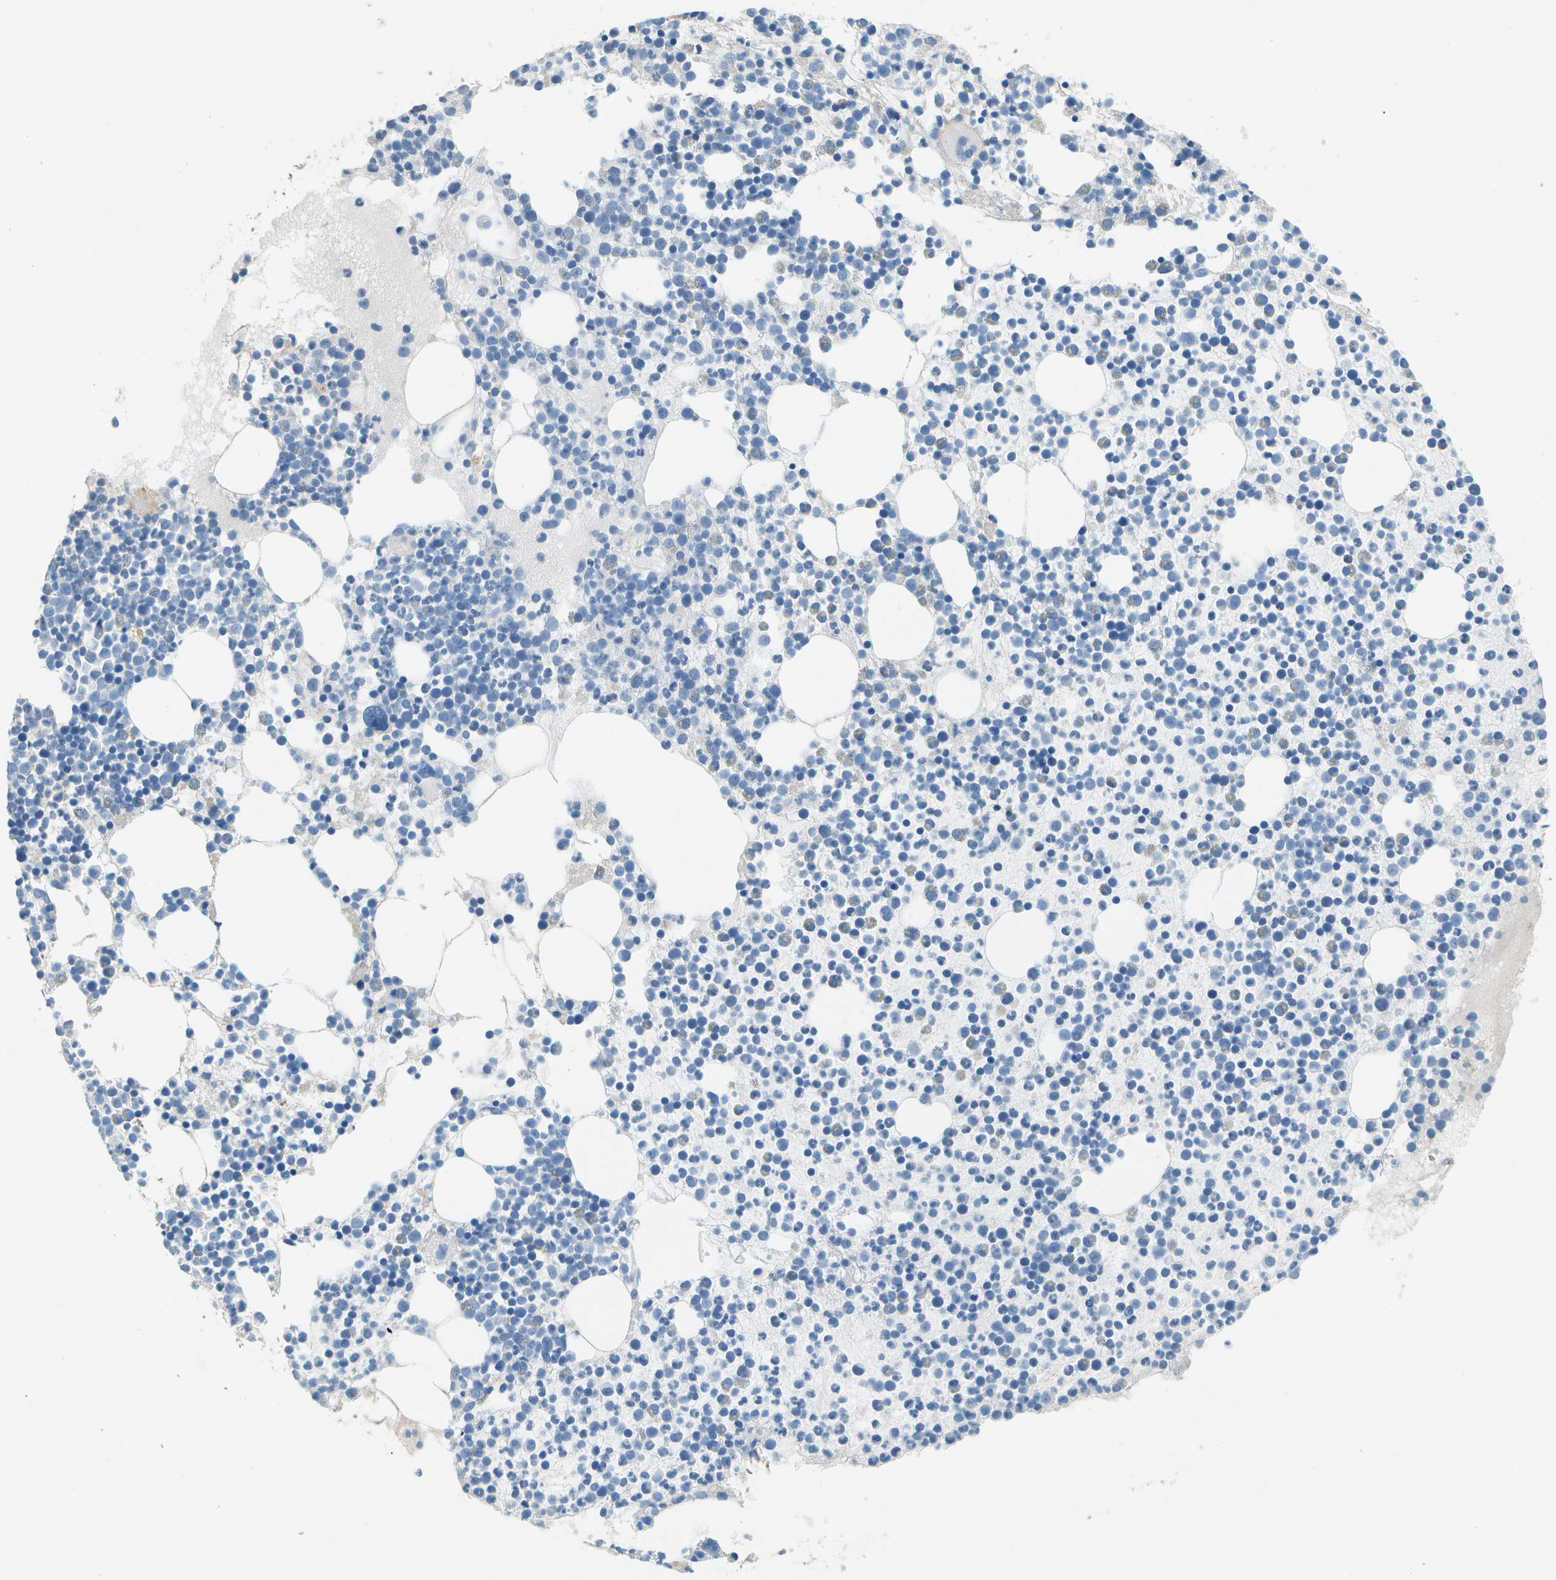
{"staining": {"intensity": "negative", "quantity": "none", "location": "none"}, "tissue": "bone marrow", "cell_type": "Hematopoietic cells", "image_type": "normal", "snomed": [{"axis": "morphology", "description": "Normal tissue, NOS"}, {"axis": "morphology", "description": "Inflammation, NOS"}, {"axis": "topography", "description": "Bone marrow"}], "caption": "Immunohistochemistry (IHC) micrograph of normal bone marrow stained for a protein (brown), which exhibits no staining in hematopoietic cells.", "gene": "LGI2", "patient": {"sex": "male", "age": 58}}